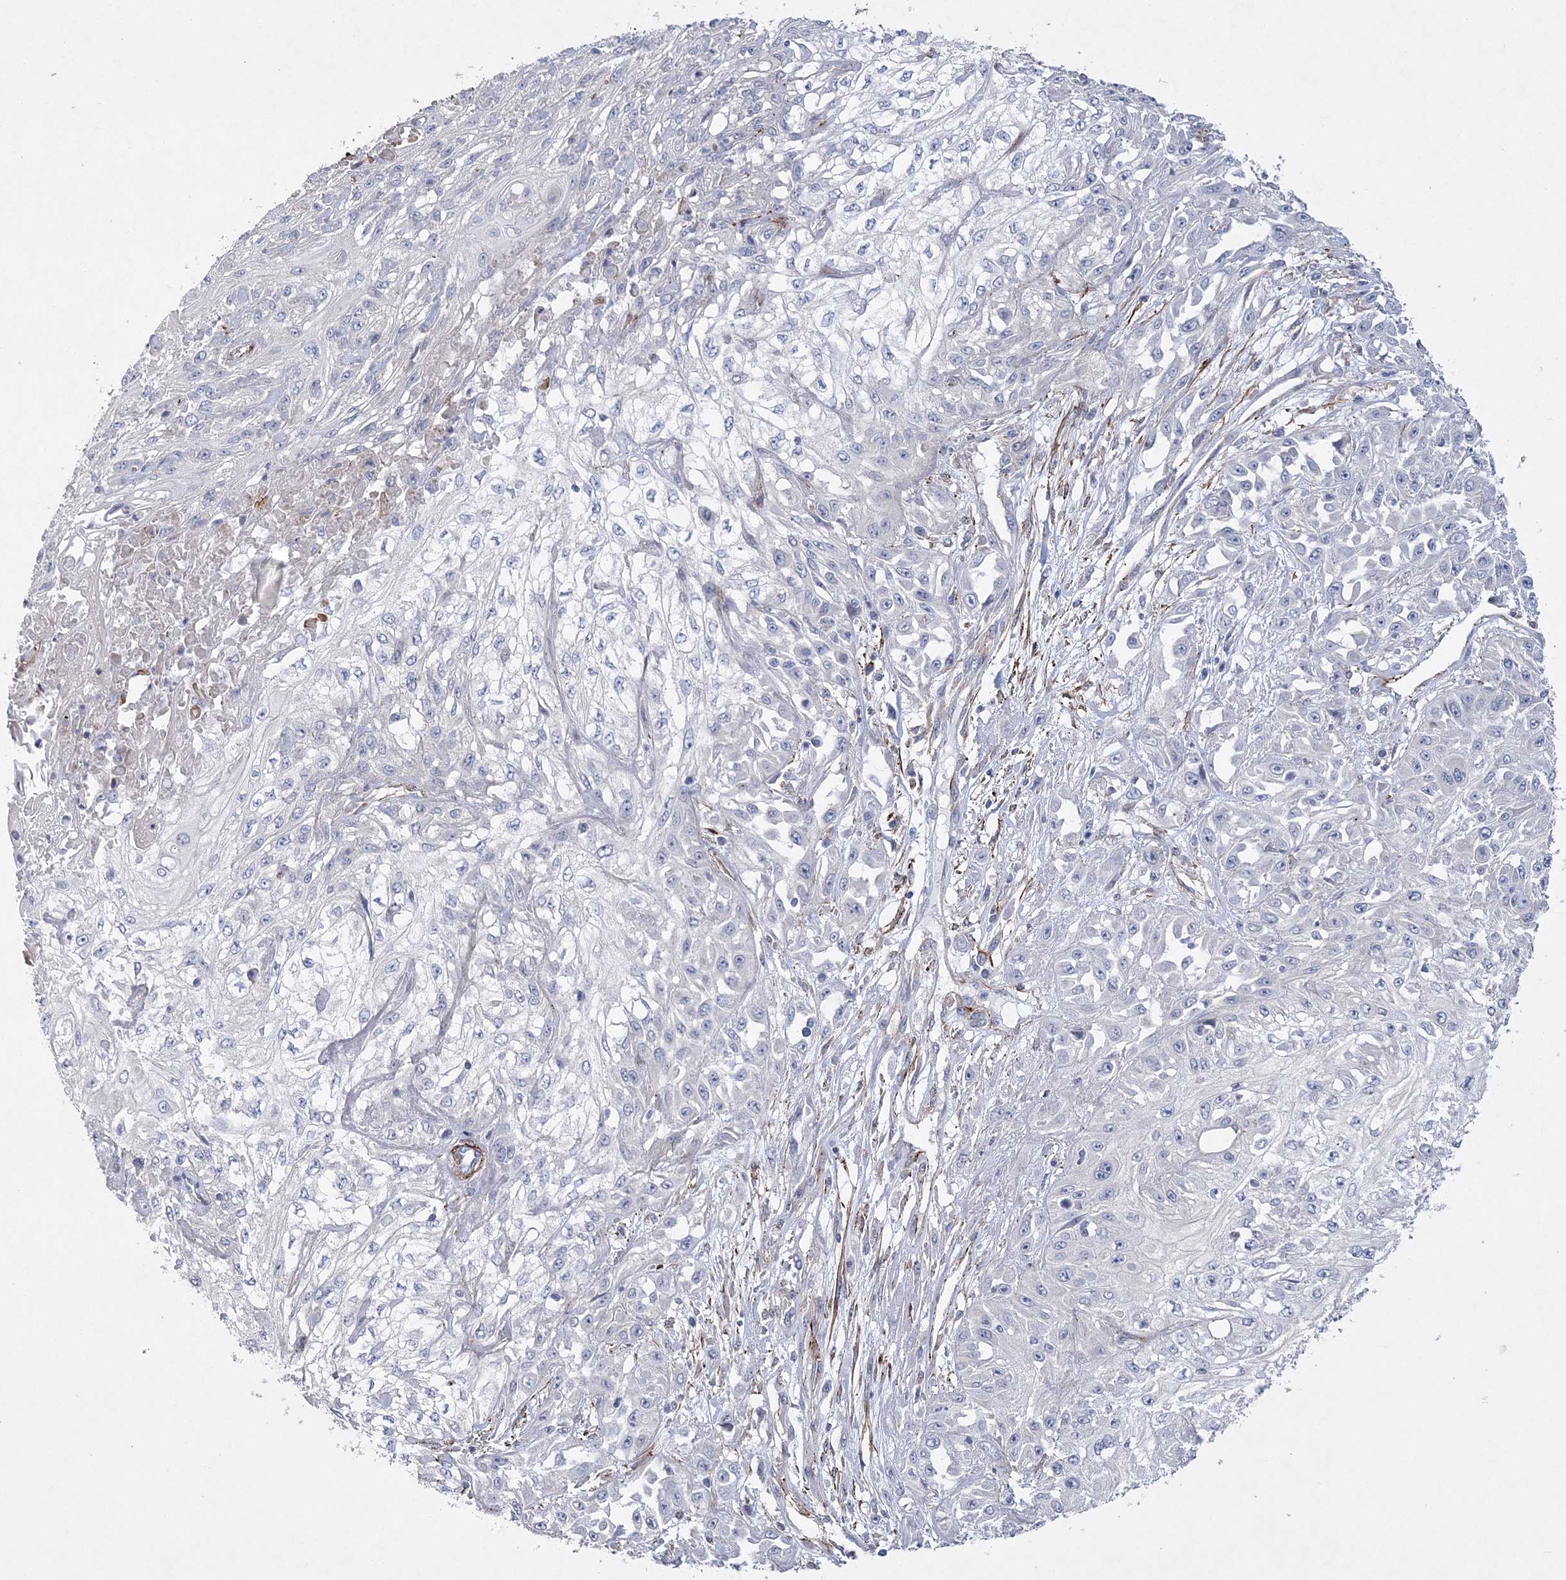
{"staining": {"intensity": "negative", "quantity": "none", "location": "none"}, "tissue": "skin cancer", "cell_type": "Tumor cells", "image_type": "cancer", "snomed": [{"axis": "morphology", "description": "Squamous cell carcinoma, NOS"}, {"axis": "morphology", "description": "Squamous cell carcinoma, metastatic, NOS"}, {"axis": "topography", "description": "Skin"}, {"axis": "topography", "description": "Lymph node"}], "caption": "This is an immunohistochemistry photomicrograph of human skin cancer (metastatic squamous cell carcinoma). There is no expression in tumor cells.", "gene": "ARSJ", "patient": {"sex": "male", "age": 75}}